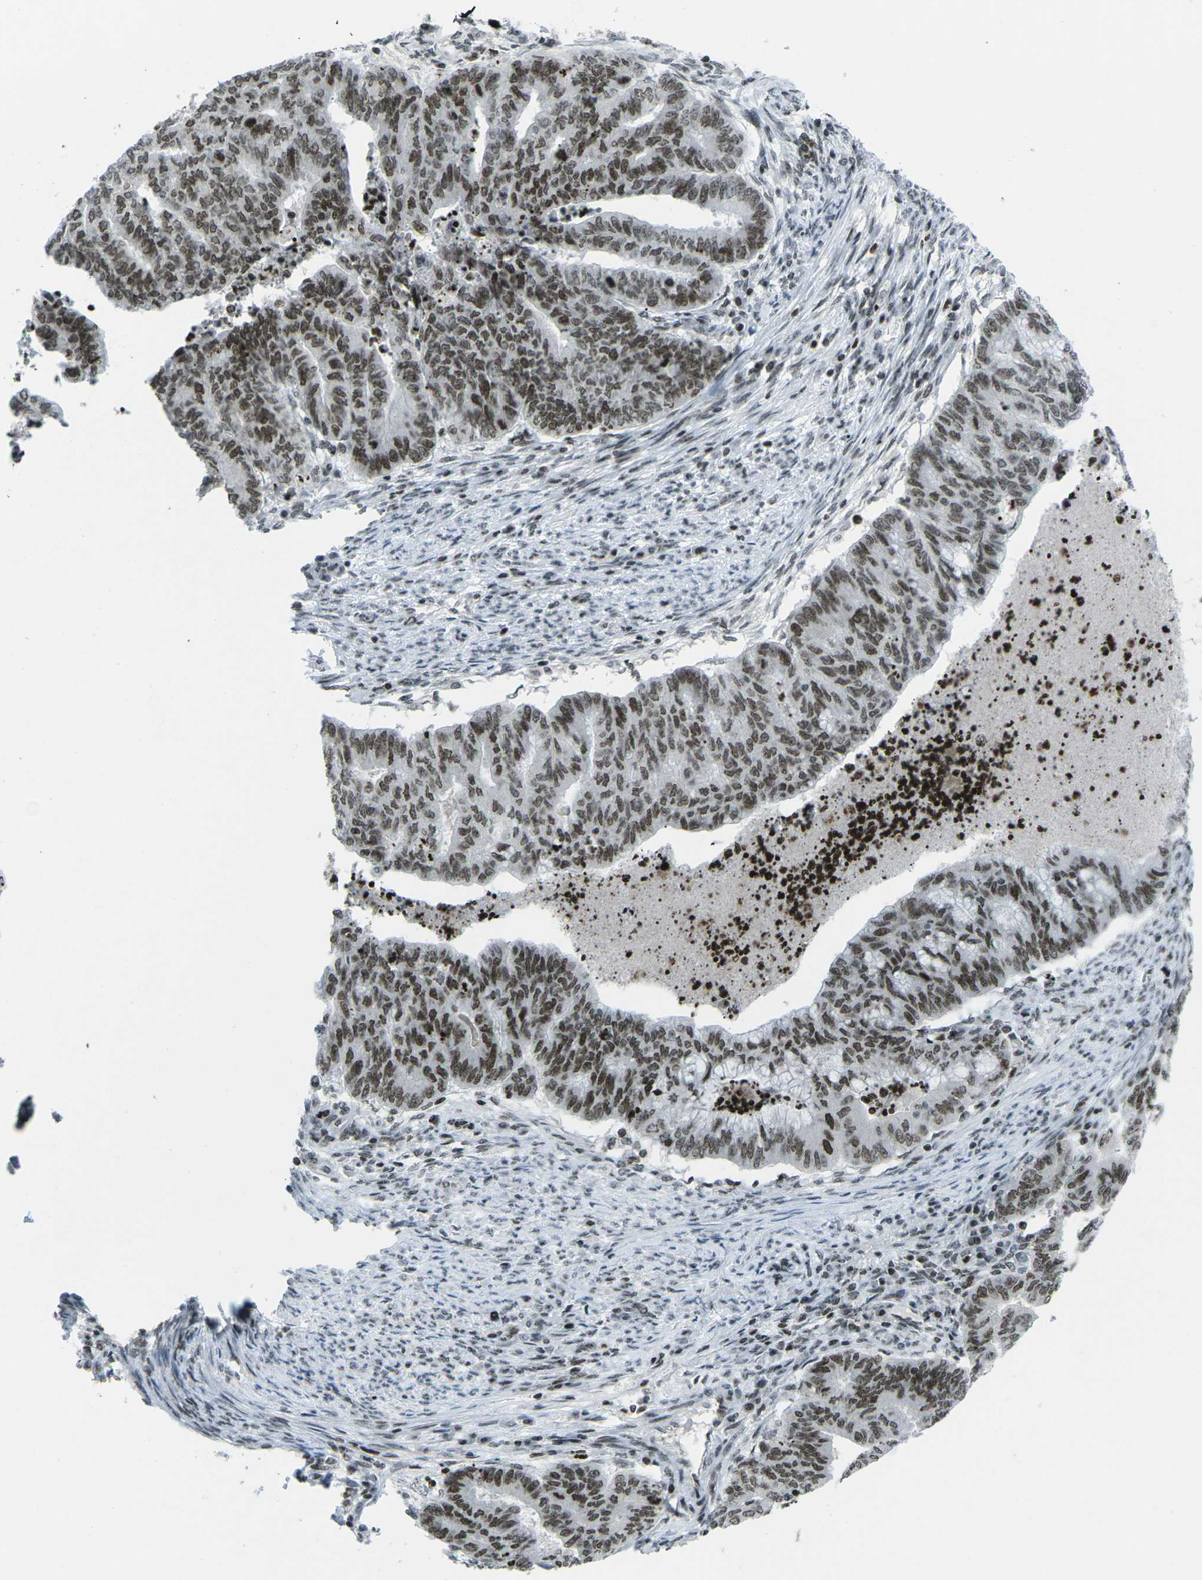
{"staining": {"intensity": "moderate", "quantity": ">75%", "location": "nuclear"}, "tissue": "endometrial cancer", "cell_type": "Tumor cells", "image_type": "cancer", "snomed": [{"axis": "morphology", "description": "Adenocarcinoma, NOS"}, {"axis": "topography", "description": "Endometrium"}], "caption": "Endometrial cancer stained with a protein marker exhibits moderate staining in tumor cells.", "gene": "EME1", "patient": {"sex": "female", "age": 79}}